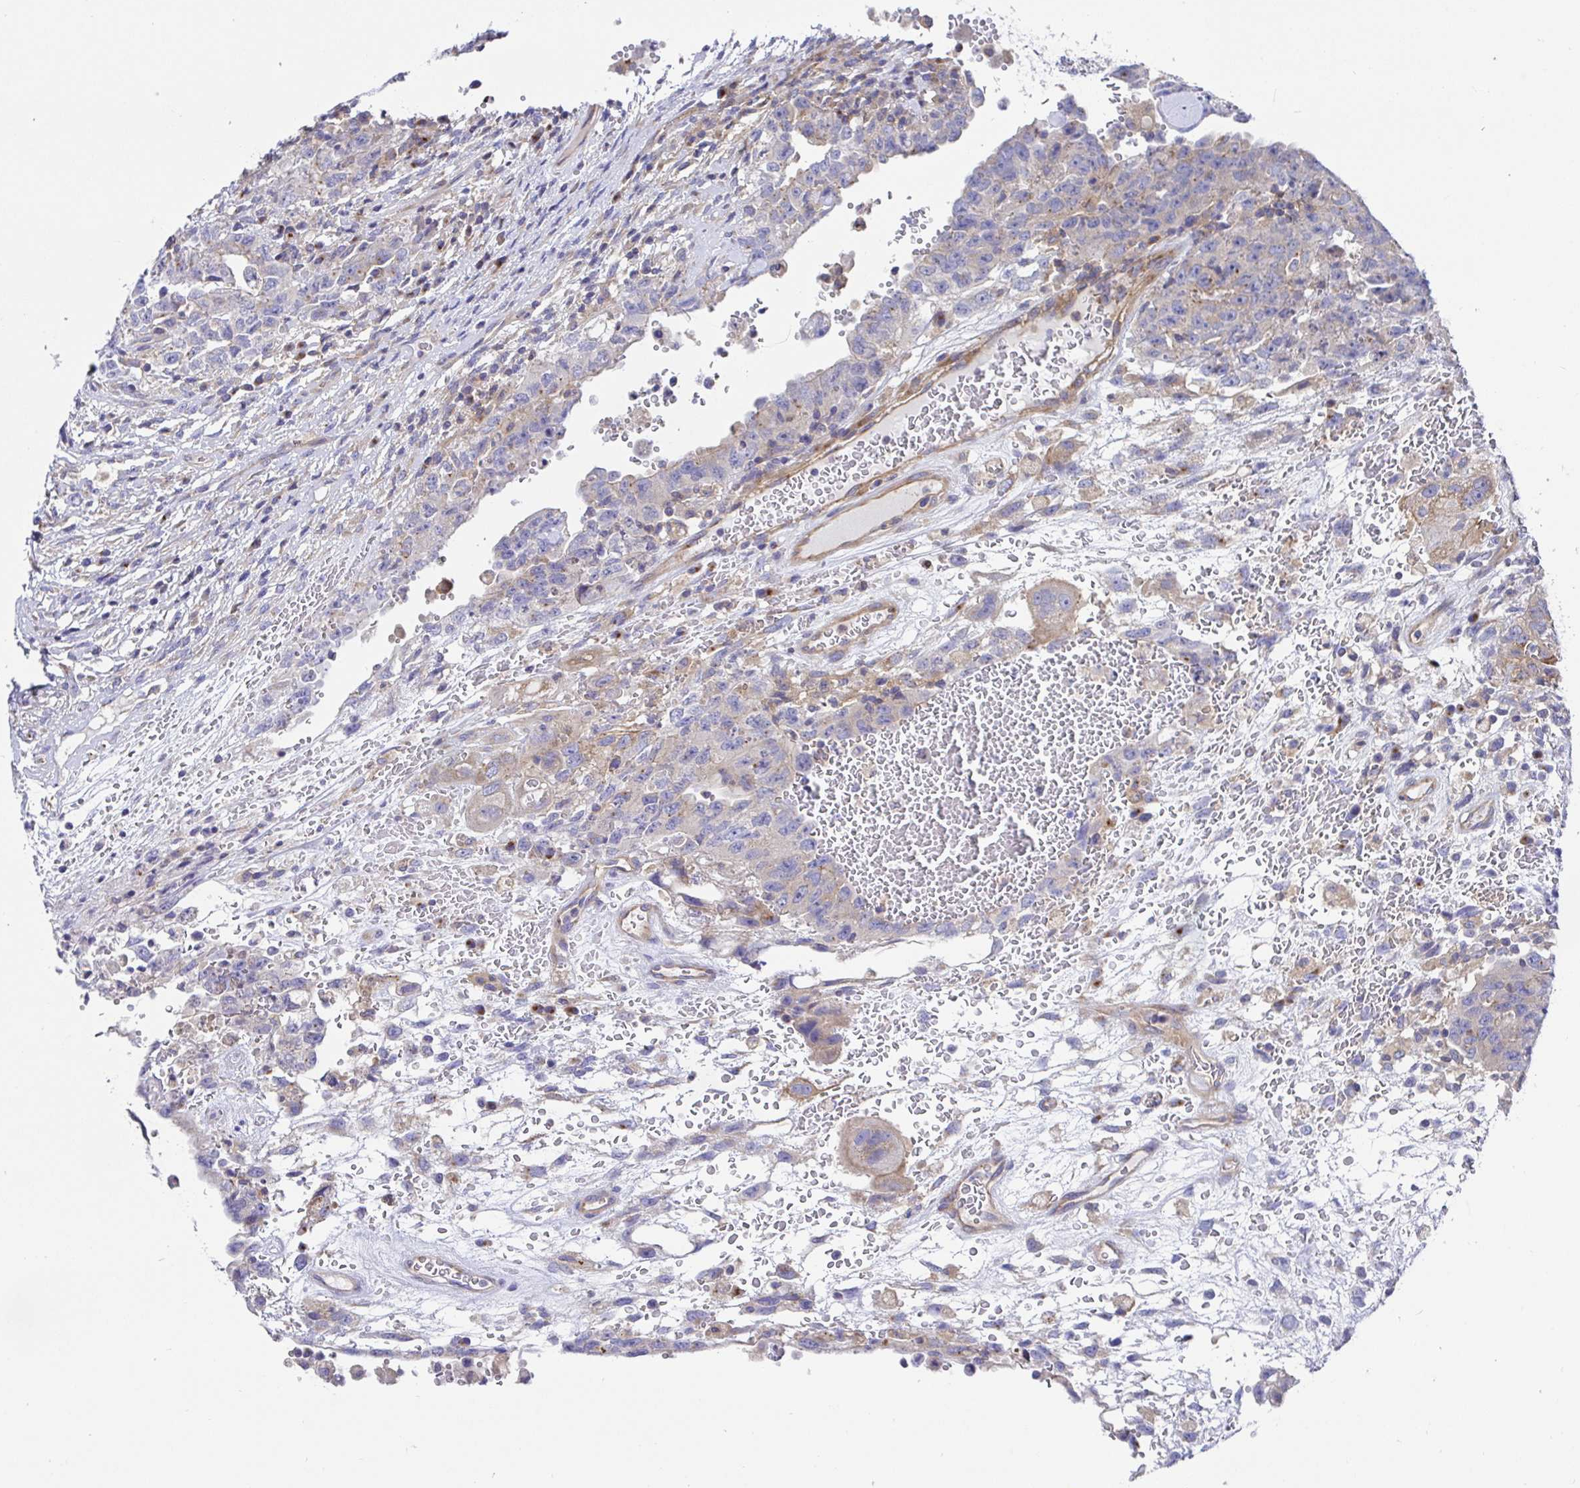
{"staining": {"intensity": "weak", "quantity": "<25%", "location": "cytoplasmic/membranous"}, "tissue": "testis cancer", "cell_type": "Tumor cells", "image_type": "cancer", "snomed": [{"axis": "morphology", "description": "Carcinoma, Embryonal, NOS"}, {"axis": "topography", "description": "Testis"}], "caption": "Photomicrograph shows no significant protein positivity in tumor cells of embryonal carcinoma (testis).", "gene": "GOLGA1", "patient": {"sex": "male", "age": 26}}